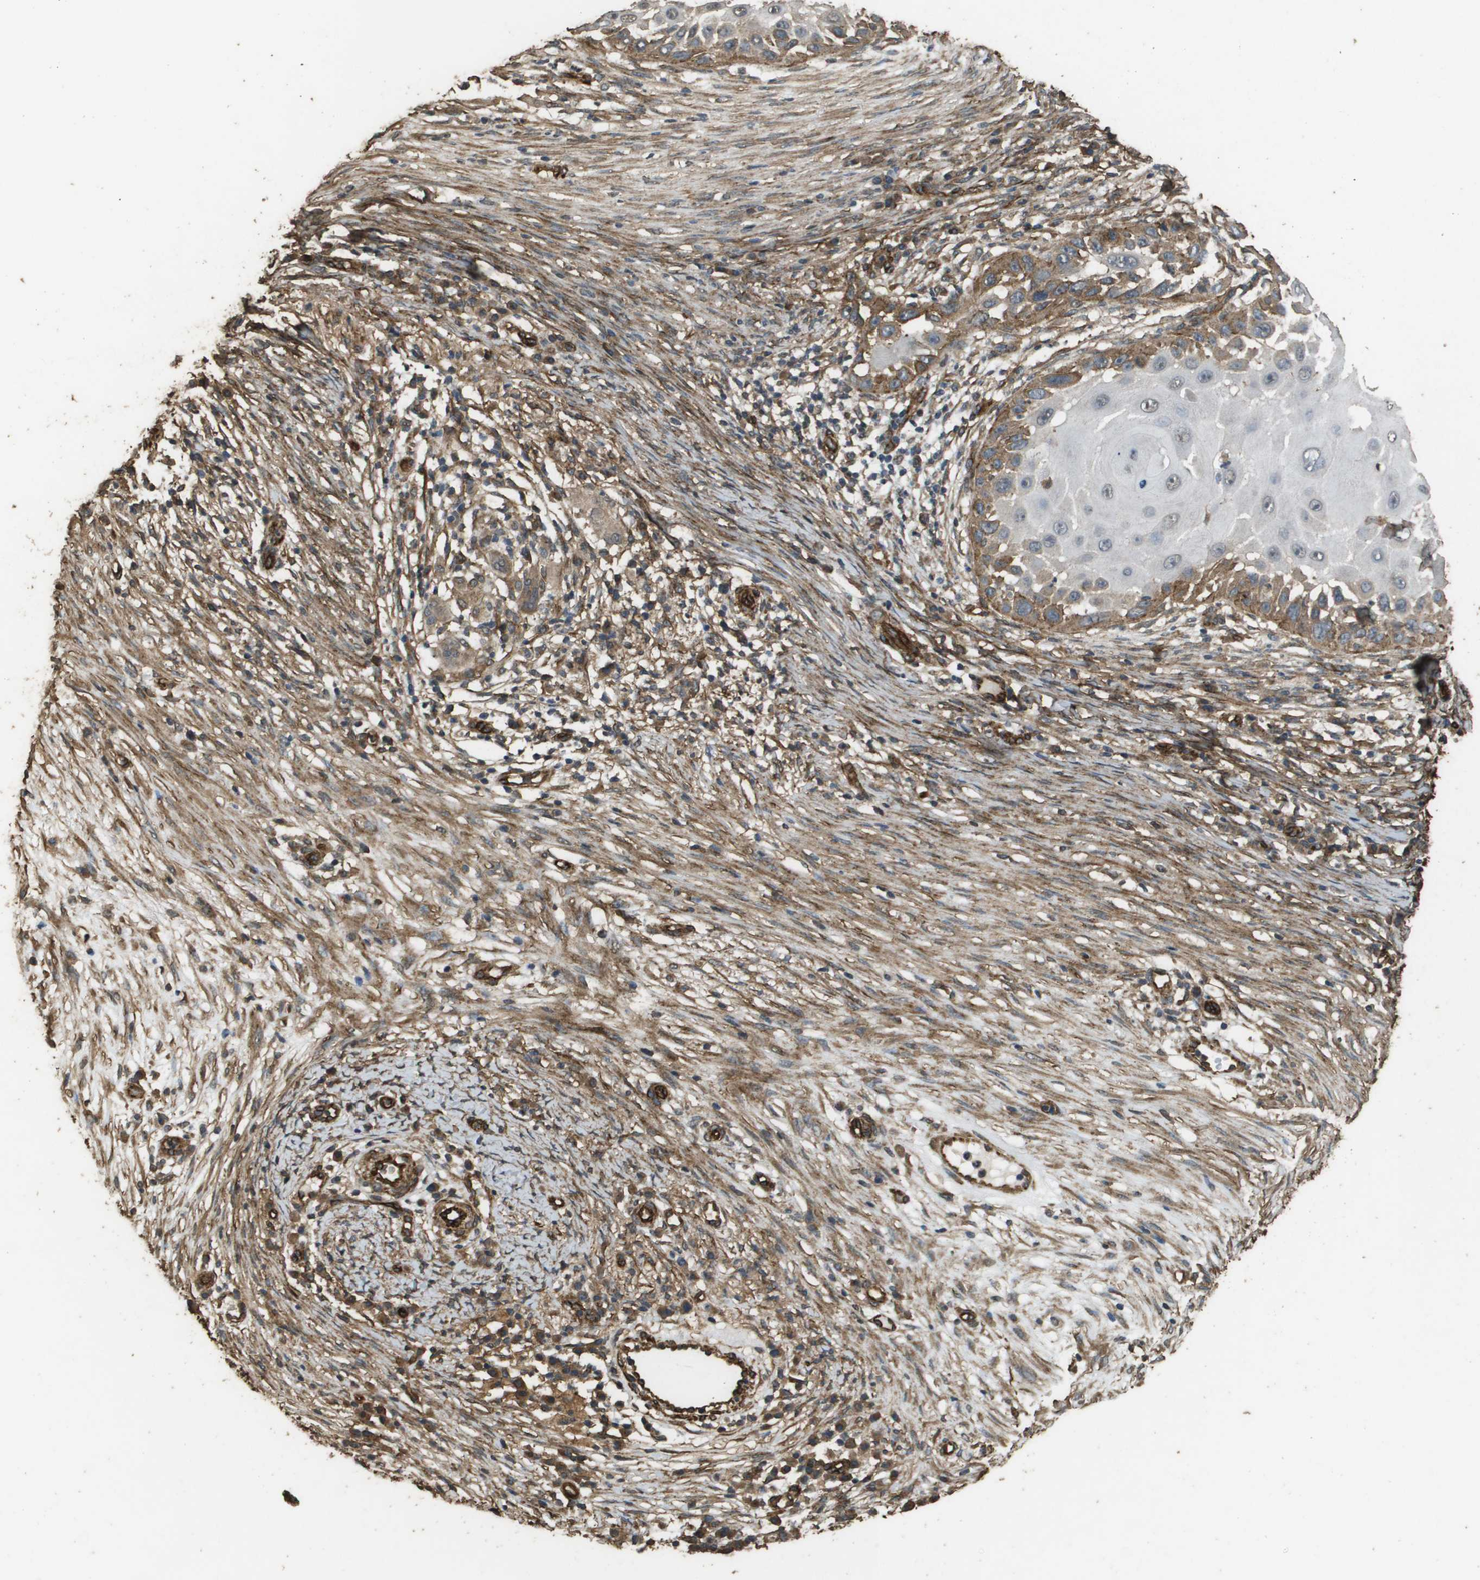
{"staining": {"intensity": "moderate", "quantity": "25%-75%", "location": "cytoplasmic/membranous"}, "tissue": "skin cancer", "cell_type": "Tumor cells", "image_type": "cancer", "snomed": [{"axis": "morphology", "description": "Squamous cell carcinoma, NOS"}, {"axis": "topography", "description": "Skin"}], "caption": "Skin cancer (squamous cell carcinoma) stained with immunohistochemistry displays moderate cytoplasmic/membranous staining in about 25%-75% of tumor cells.", "gene": "AAMP", "patient": {"sex": "female", "age": 44}}